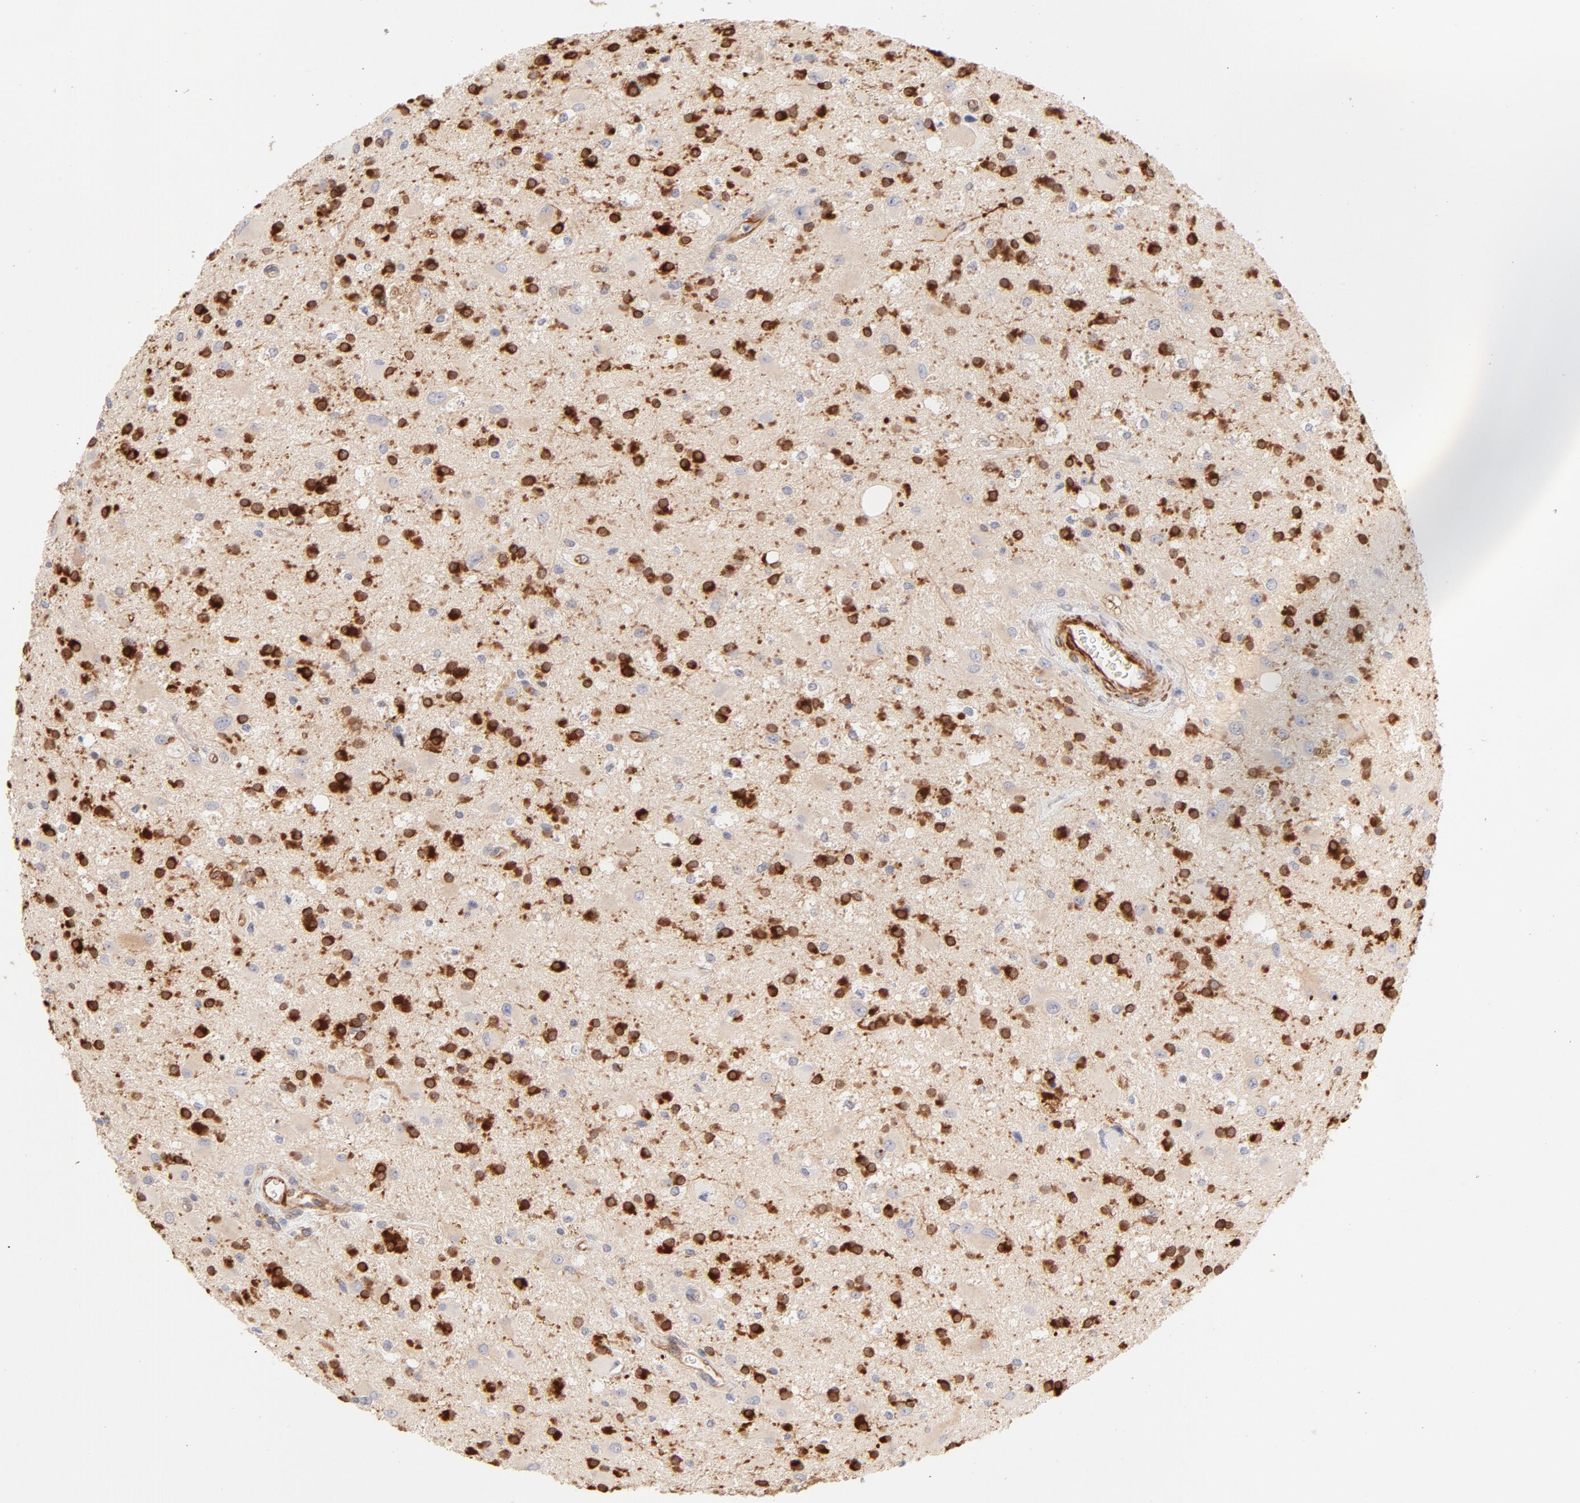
{"staining": {"intensity": "strong", "quantity": "25%-75%", "location": "cytoplasmic/membranous"}, "tissue": "glioma", "cell_type": "Tumor cells", "image_type": "cancer", "snomed": [{"axis": "morphology", "description": "Glioma, malignant, Low grade"}, {"axis": "topography", "description": "Brain"}], "caption": "Strong cytoplasmic/membranous expression is appreciated in approximately 25%-75% of tumor cells in malignant low-grade glioma. The staining was performed using DAB (3,3'-diaminobenzidine) to visualize the protein expression in brown, while the nuclei were stained in blue with hematoxylin (Magnification: 20x).", "gene": "LDLRAP1", "patient": {"sex": "male", "age": 58}}